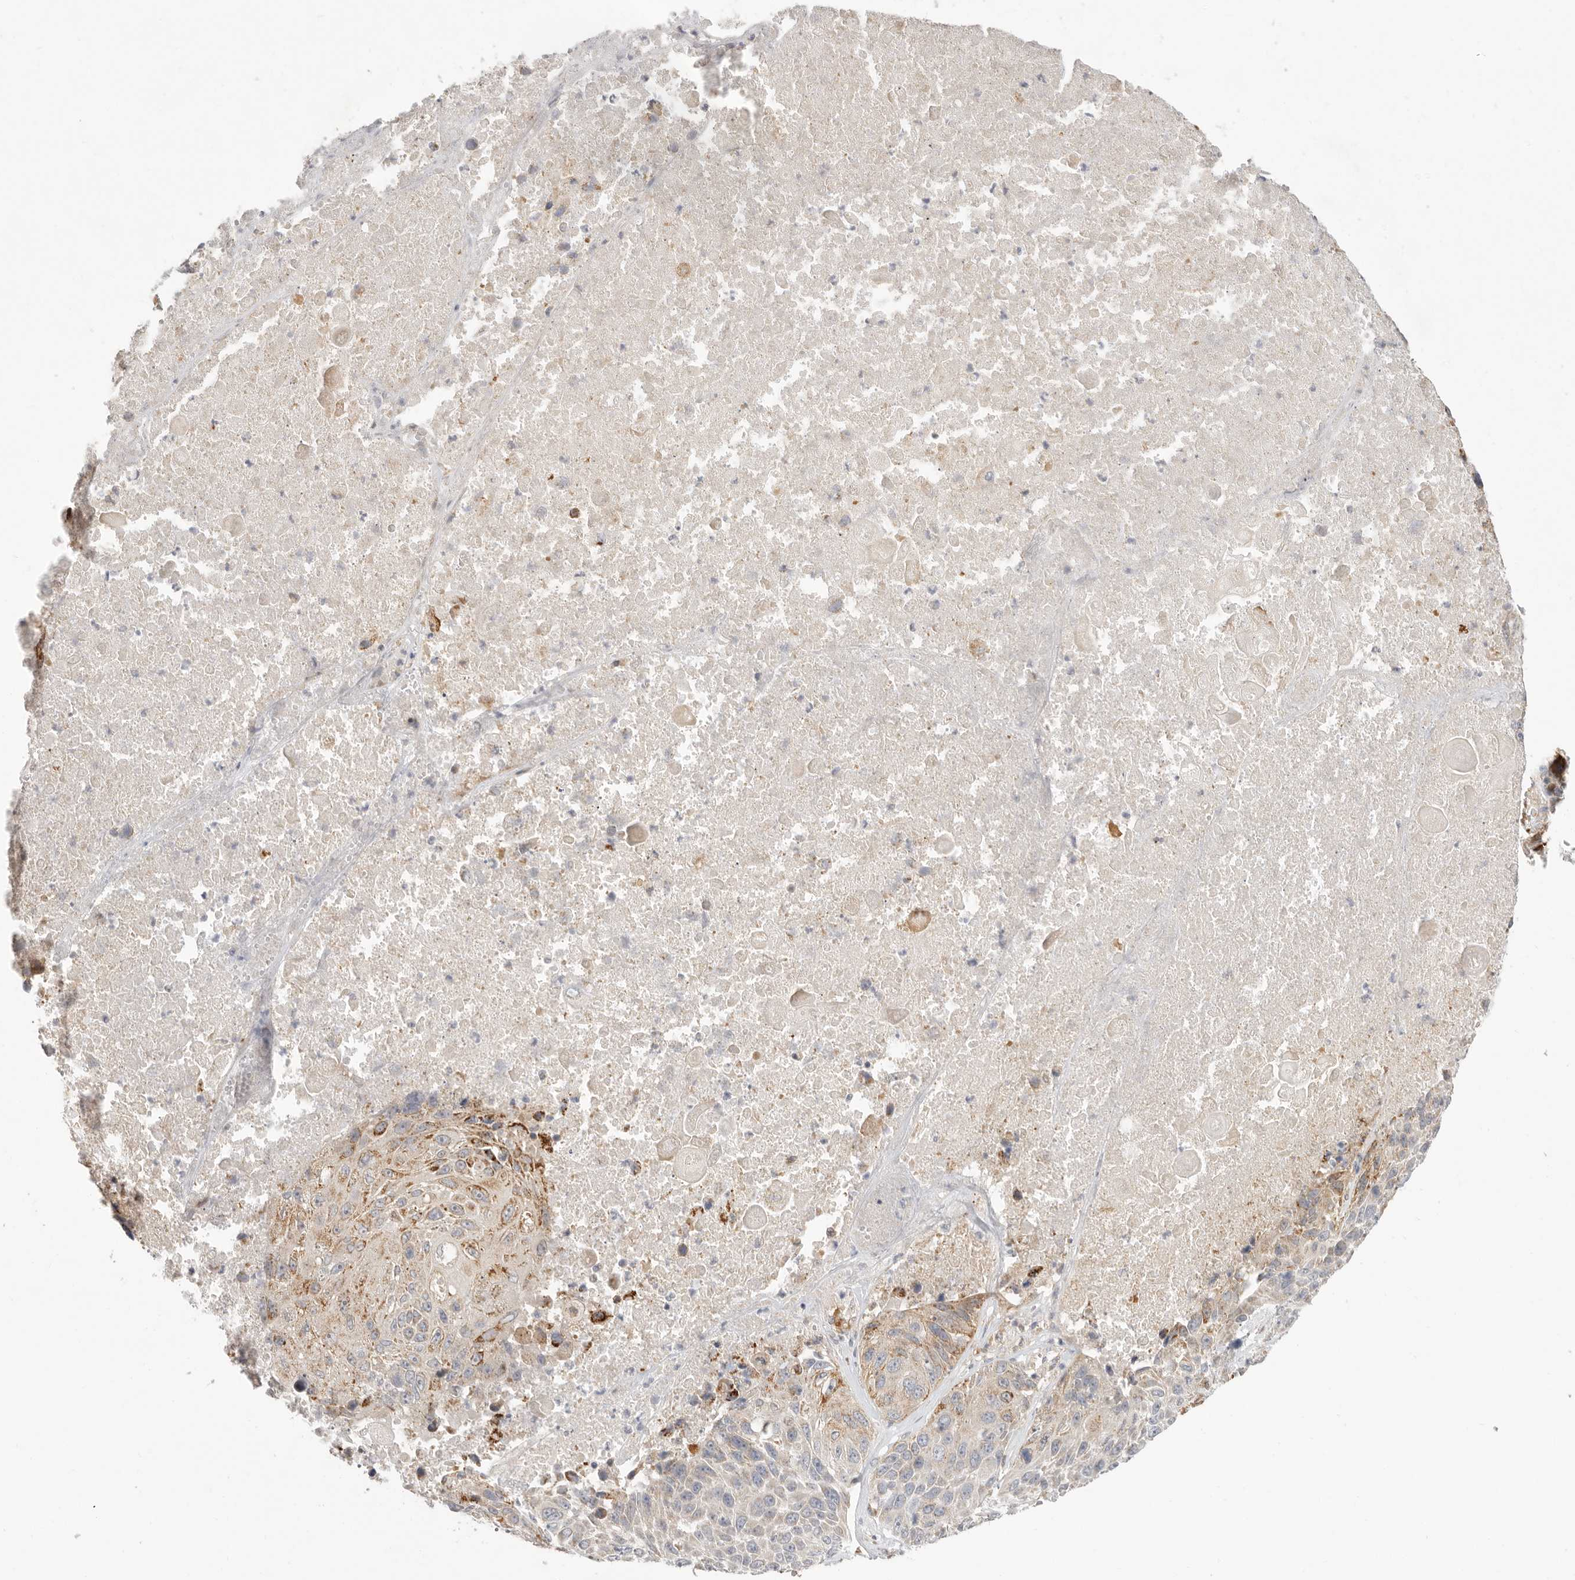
{"staining": {"intensity": "moderate", "quantity": "<25%", "location": "cytoplasmic/membranous"}, "tissue": "lung cancer", "cell_type": "Tumor cells", "image_type": "cancer", "snomed": [{"axis": "morphology", "description": "Squamous cell carcinoma, NOS"}, {"axis": "topography", "description": "Lung"}], "caption": "About <25% of tumor cells in human lung cancer show moderate cytoplasmic/membranous protein expression as visualized by brown immunohistochemical staining.", "gene": "USH1C", "patient": {"sex": "male", "age": 61}}